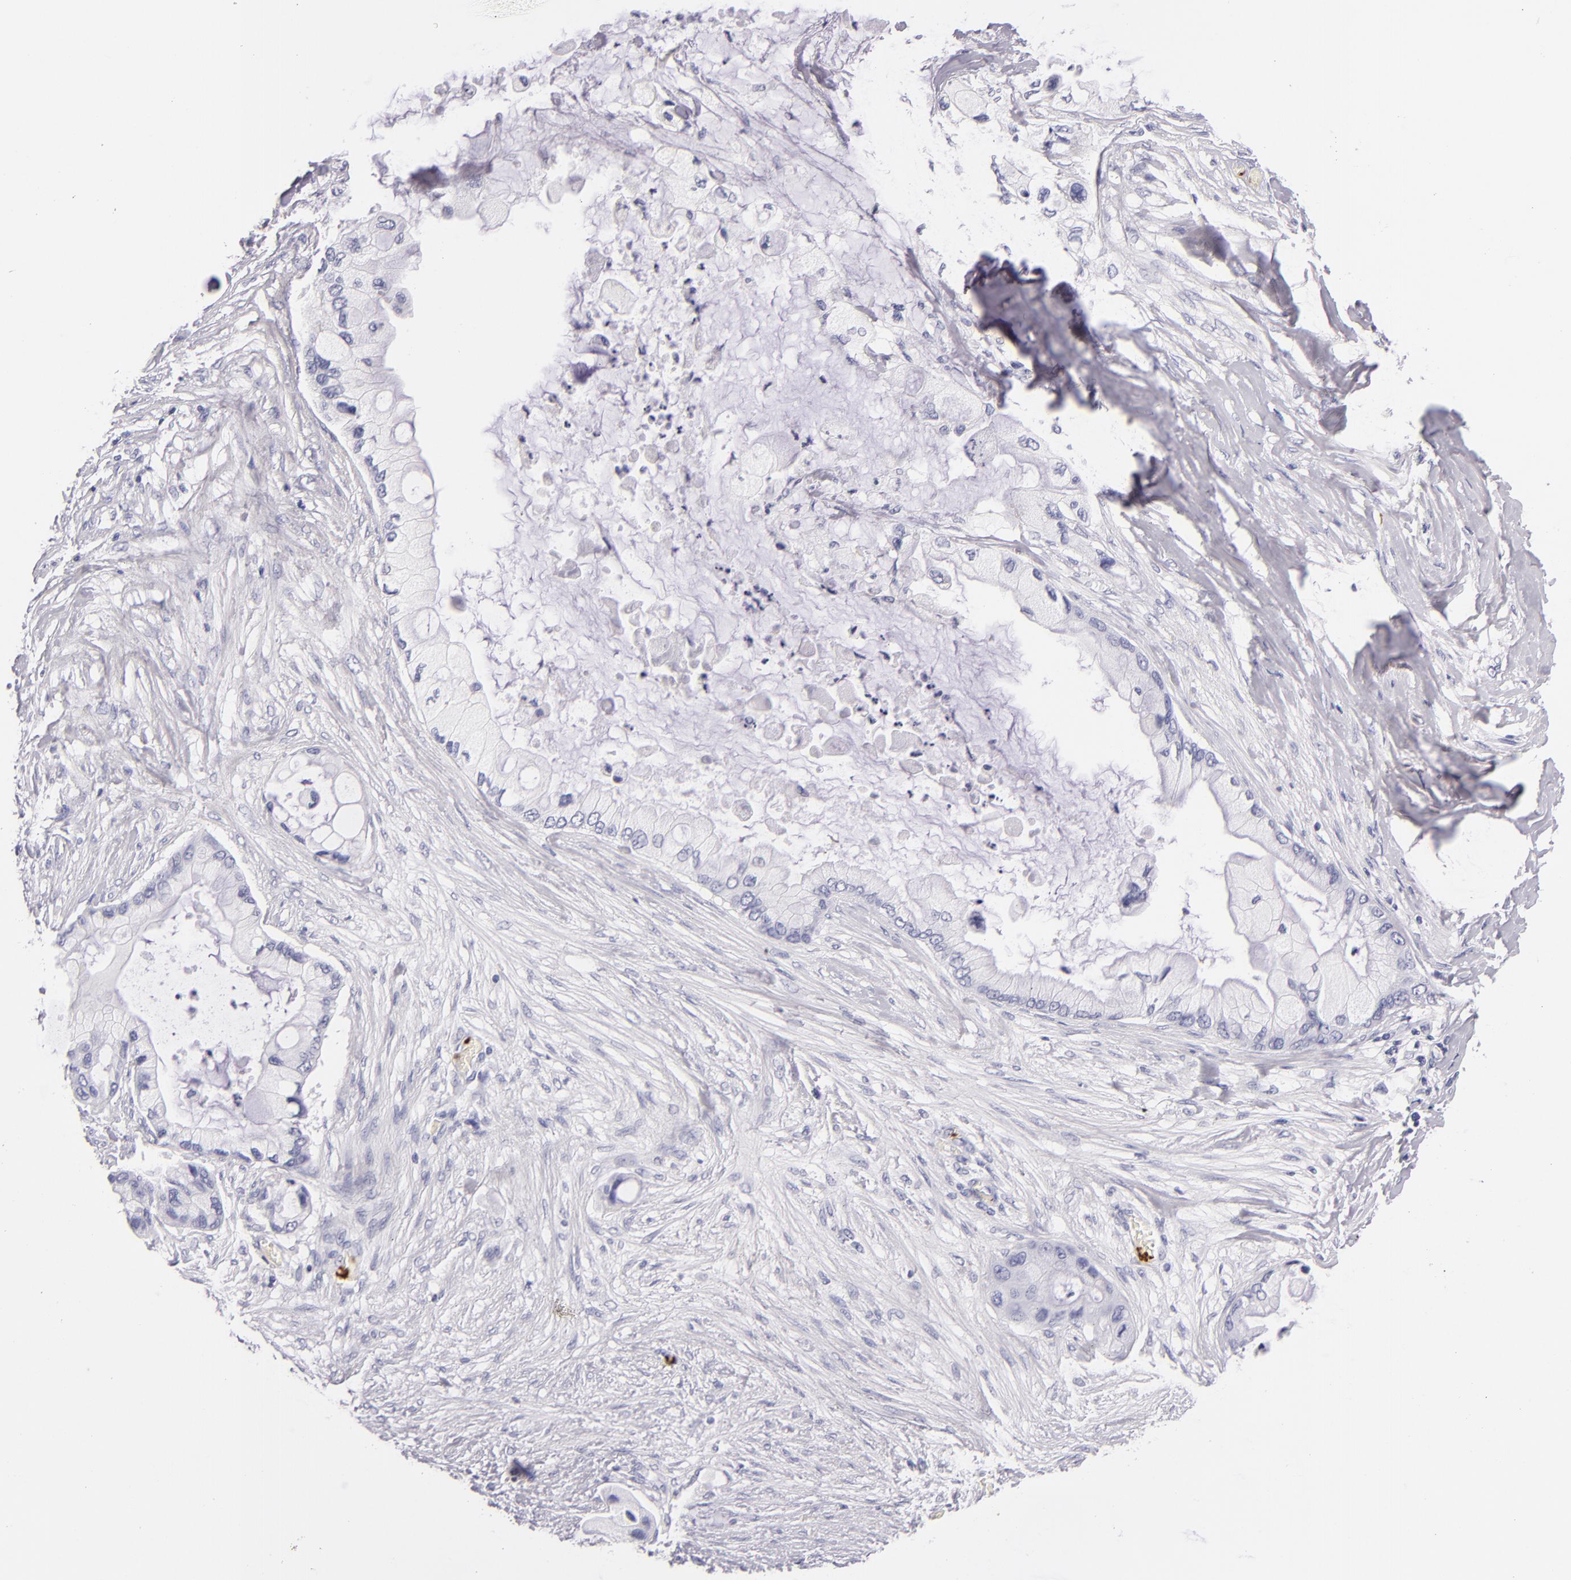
{"staining": {"intensity": "negative", "quantity": "none", "location": "none"}, "tissue": "pancreatic cancer", "cell_type": "Tumor cells", "image_type": "cancer", "snomed": [{"axis": "morphology", "description": "Adenocarcinoma, NOS"}, {"axis": "topography", "description": "Pancreas"}], "caption": "Tumor cells are negative for brown protein staining in pancreatic cancer. (Brightfield microscopy of DAB (3,3'-diaminobenzidine) immunohistochemistry (IHC) at high magnification).", "gene": "GP1BA", "patient": {"sex": "female", "age": 59}}